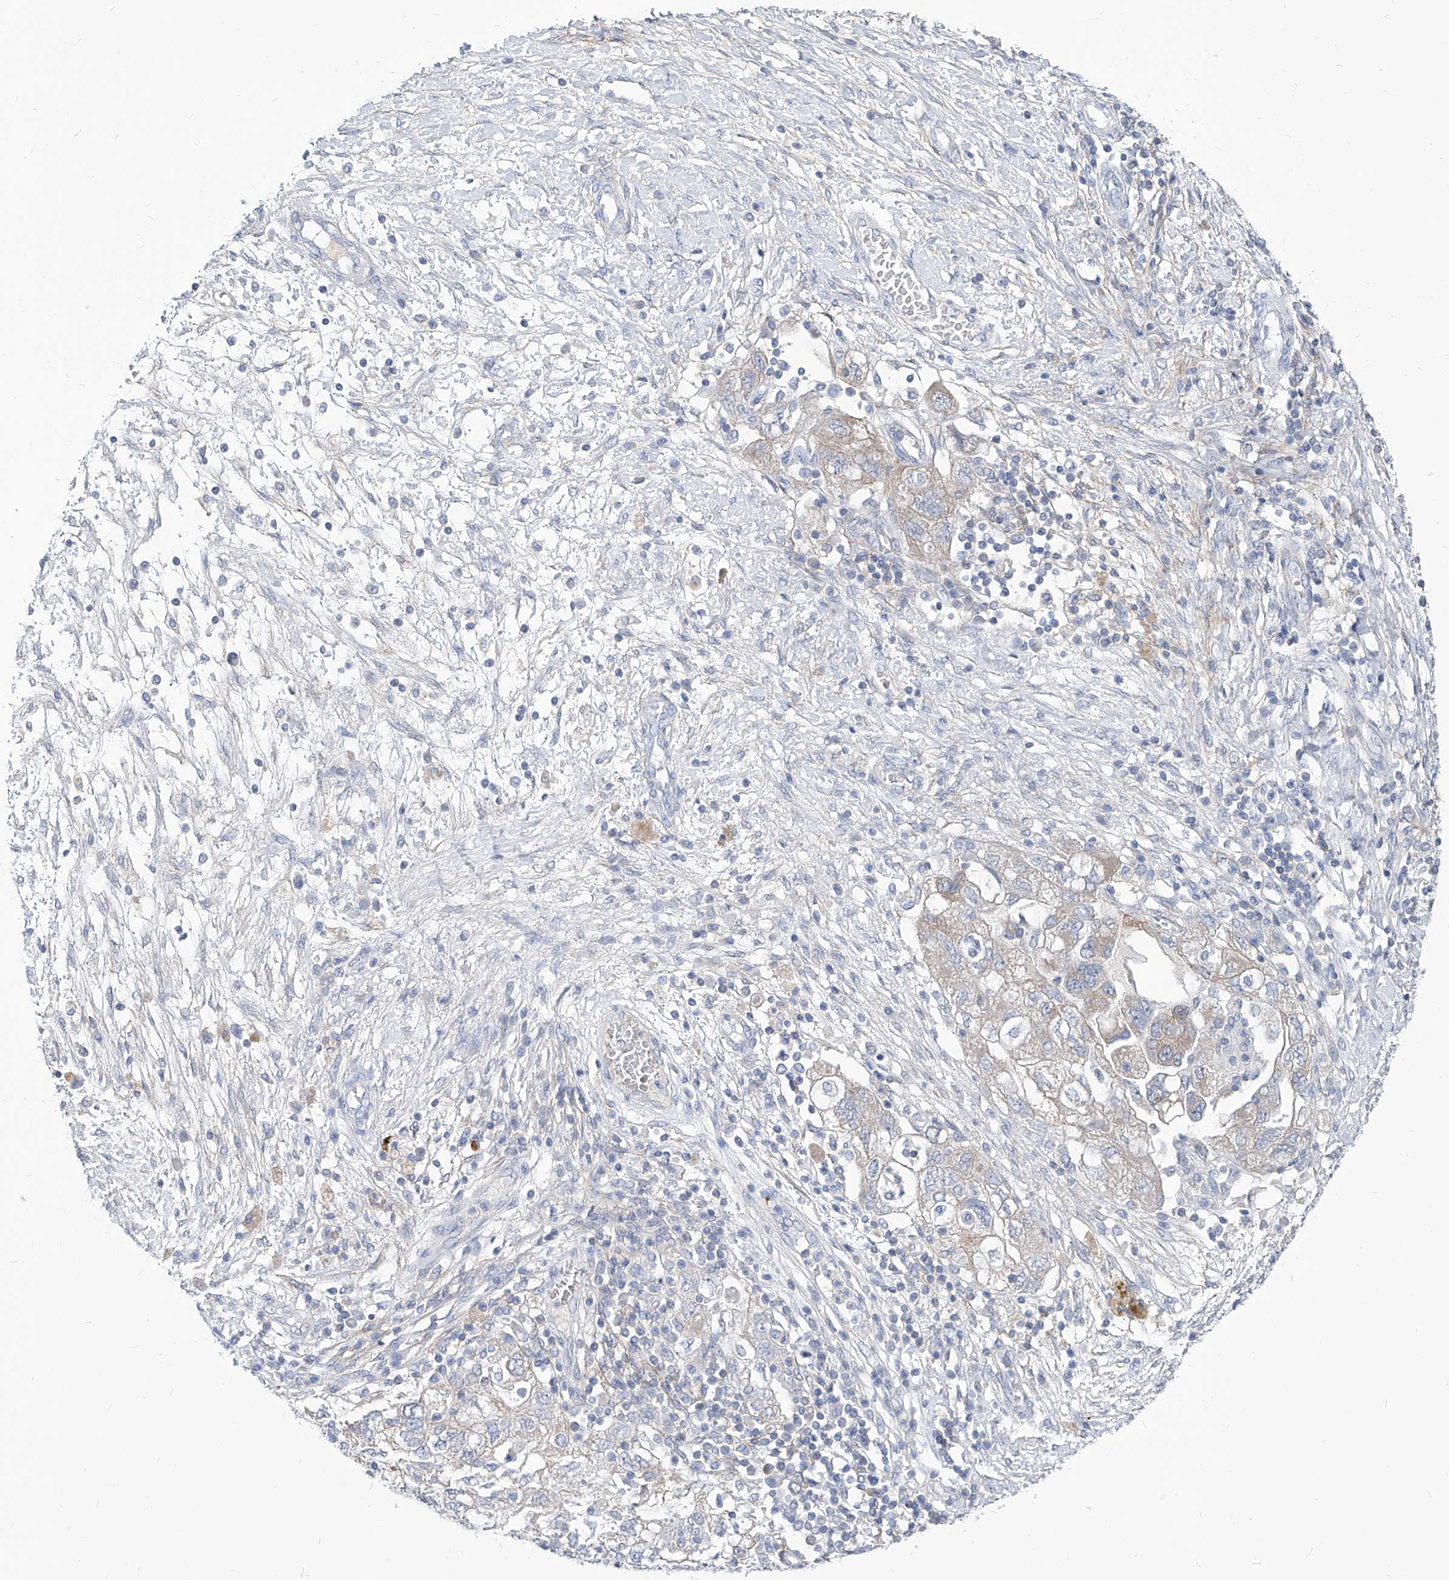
{"staining": {"intensity": "negative", "quantity": "none", "location": "none"}, "tissue": "ovarian cancer", "cell_type": "Tumor cells", "image_type": "cancer", "snomed": [{"axis": "morphology", "description": "Carcinoma, NOS"}, {"axis": "morphology", "description": "Cystadenocarcinoma, serous, NOS"}, {"axis": "topography", "description": "Ovary"}], "caption": "Histopathology image shows no protein staining in tumor cells of ovarian carcinoma tissue.", "gene": "AKAP10", "patient": {"sex": "female", "age": 69}}